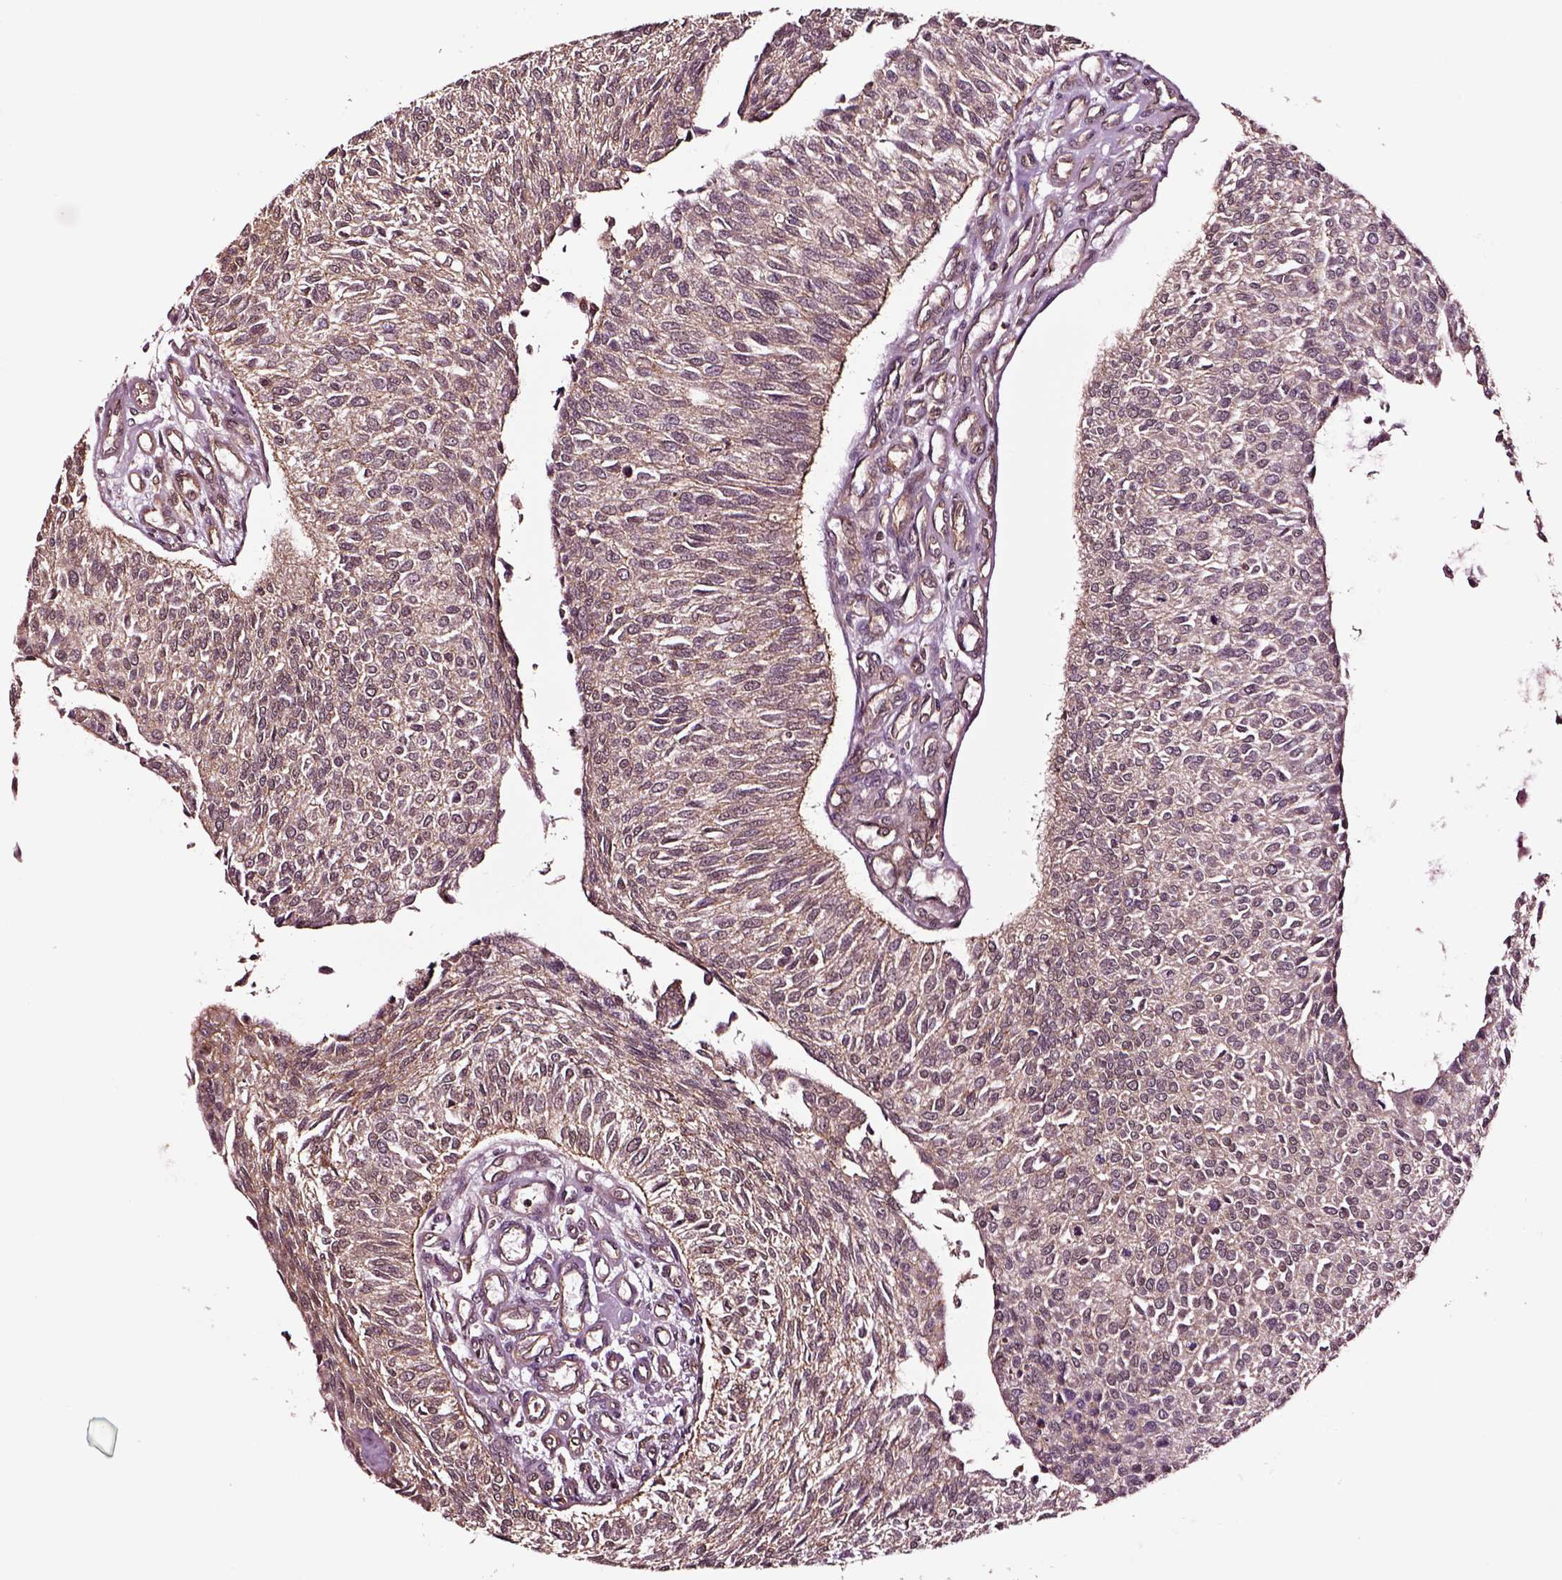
{"staining": {"intensity": "weak", "quantity": ">75%", "location": "cytoplasmic/membranous"}, "tissue": "urothelial cancer", "cell_type": "Tumor cells", "image_type": "cancer", "snomed": [{"axis": "morphology", "description": "Urothelial carcinoma, NOS"}, {"axis": "topography", "description": "Urinary bladder"}], "caption": "Transitional cell carcinoma was stained to show a protein in brown. There is low levels of weak cytoplasmic/membranous staining in about >75% of tumor cells.", "gene": "RASSF5", "patient": {"sex": "male", "age": 55}}